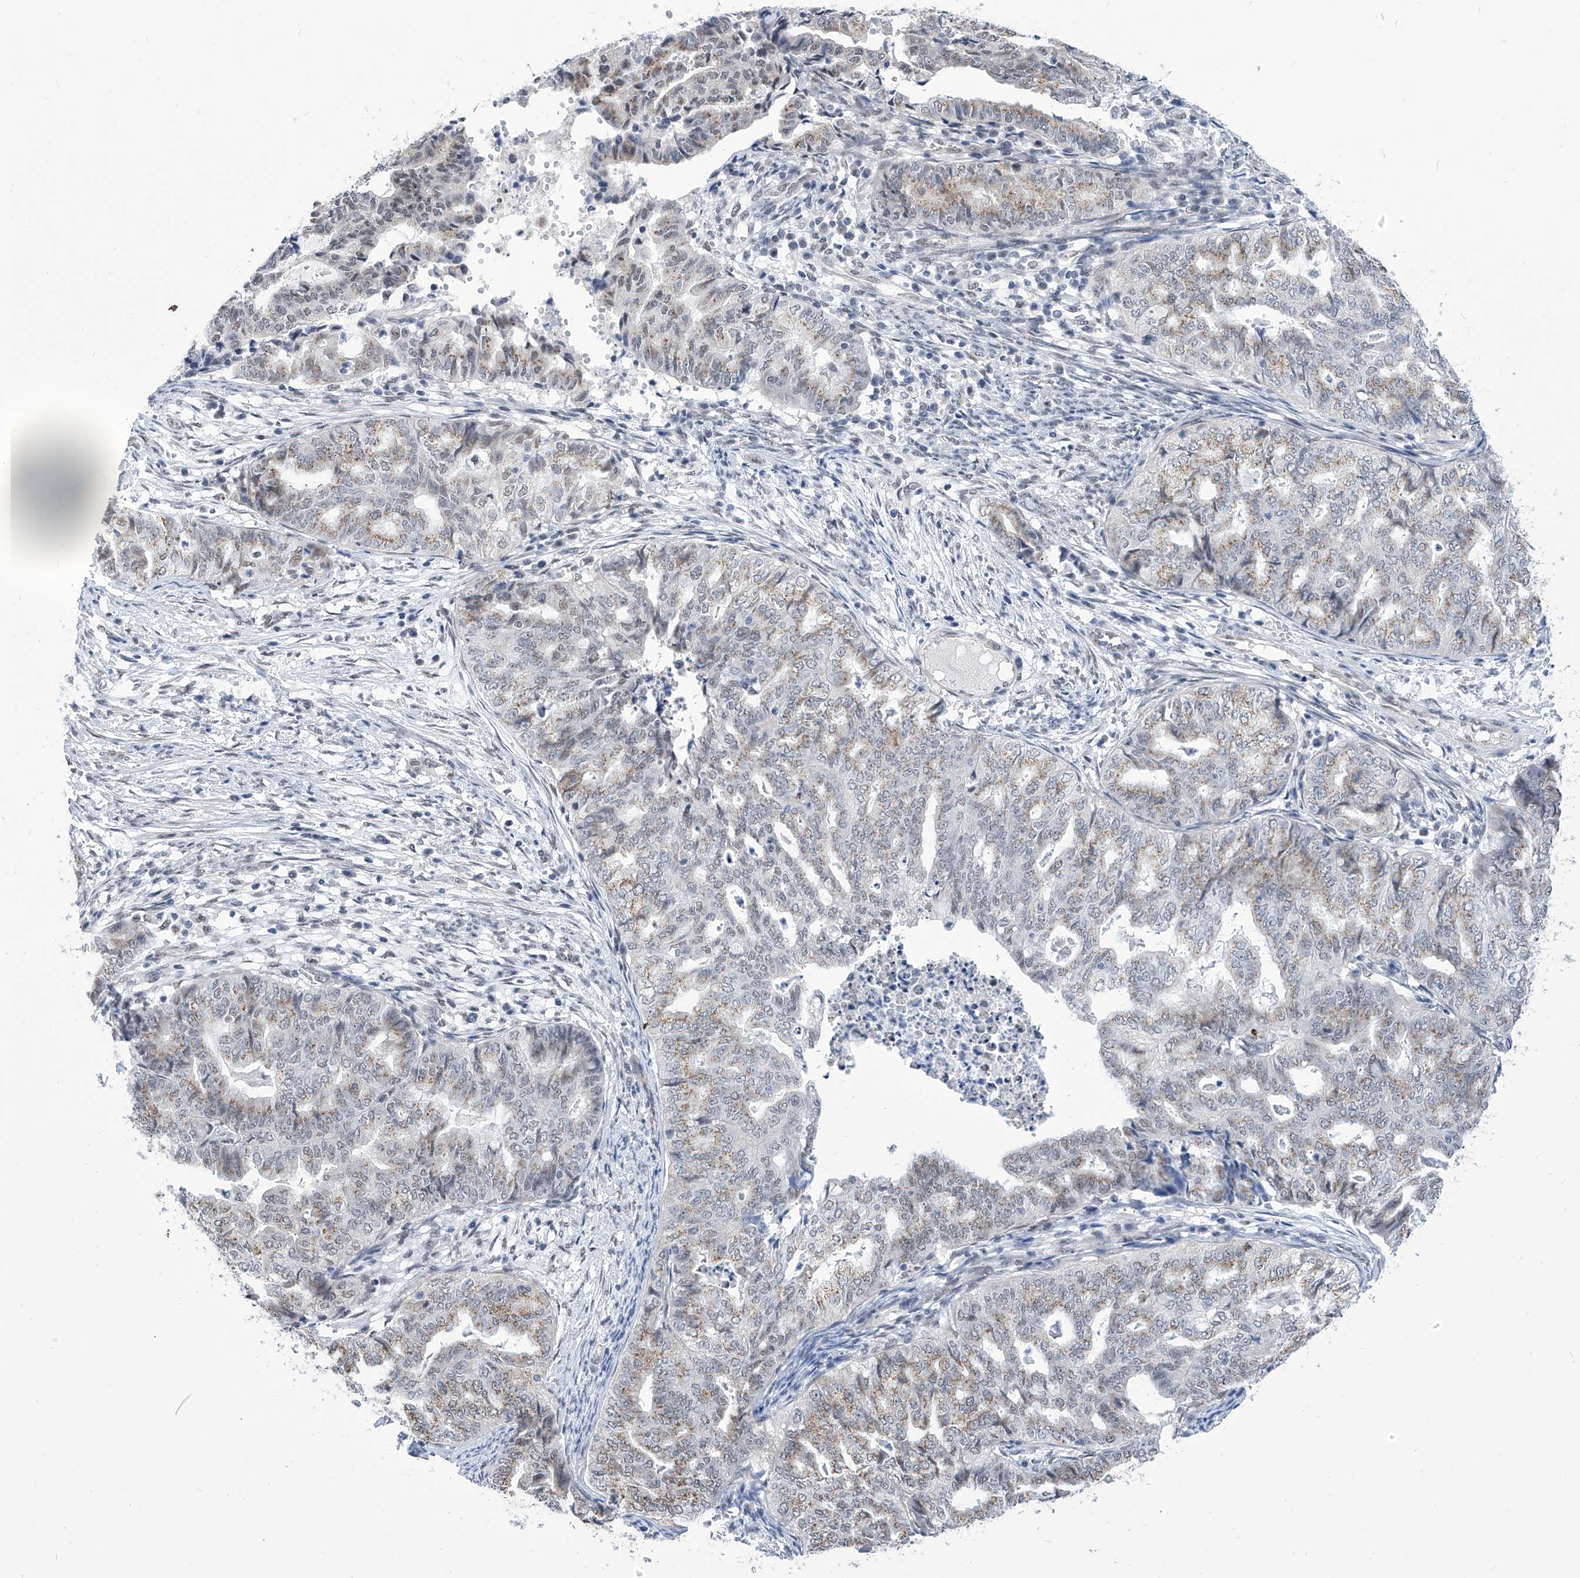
{"staining": {"intensity": "weak", "quantity": "25%-75%", "location": "cytoplasmic/membranous"}, "tissue": "endometrial cancer", "cell_type": "Tumor cells", "image_type": "cancer", "snomed": [{"axis": "morphology", "description": "Adenocarcinoma, NOS"}, {"axis": "topography", "description": "Endometrium"}], "caption": "Endometrial cancer was stained to show a protein in brown. There is low levels of weak cytoplasmic/membranous expression in approximately 25%-75% of tumor cells.", "gene": "SART1", "patient": {"sex": "female", "age": 79}}